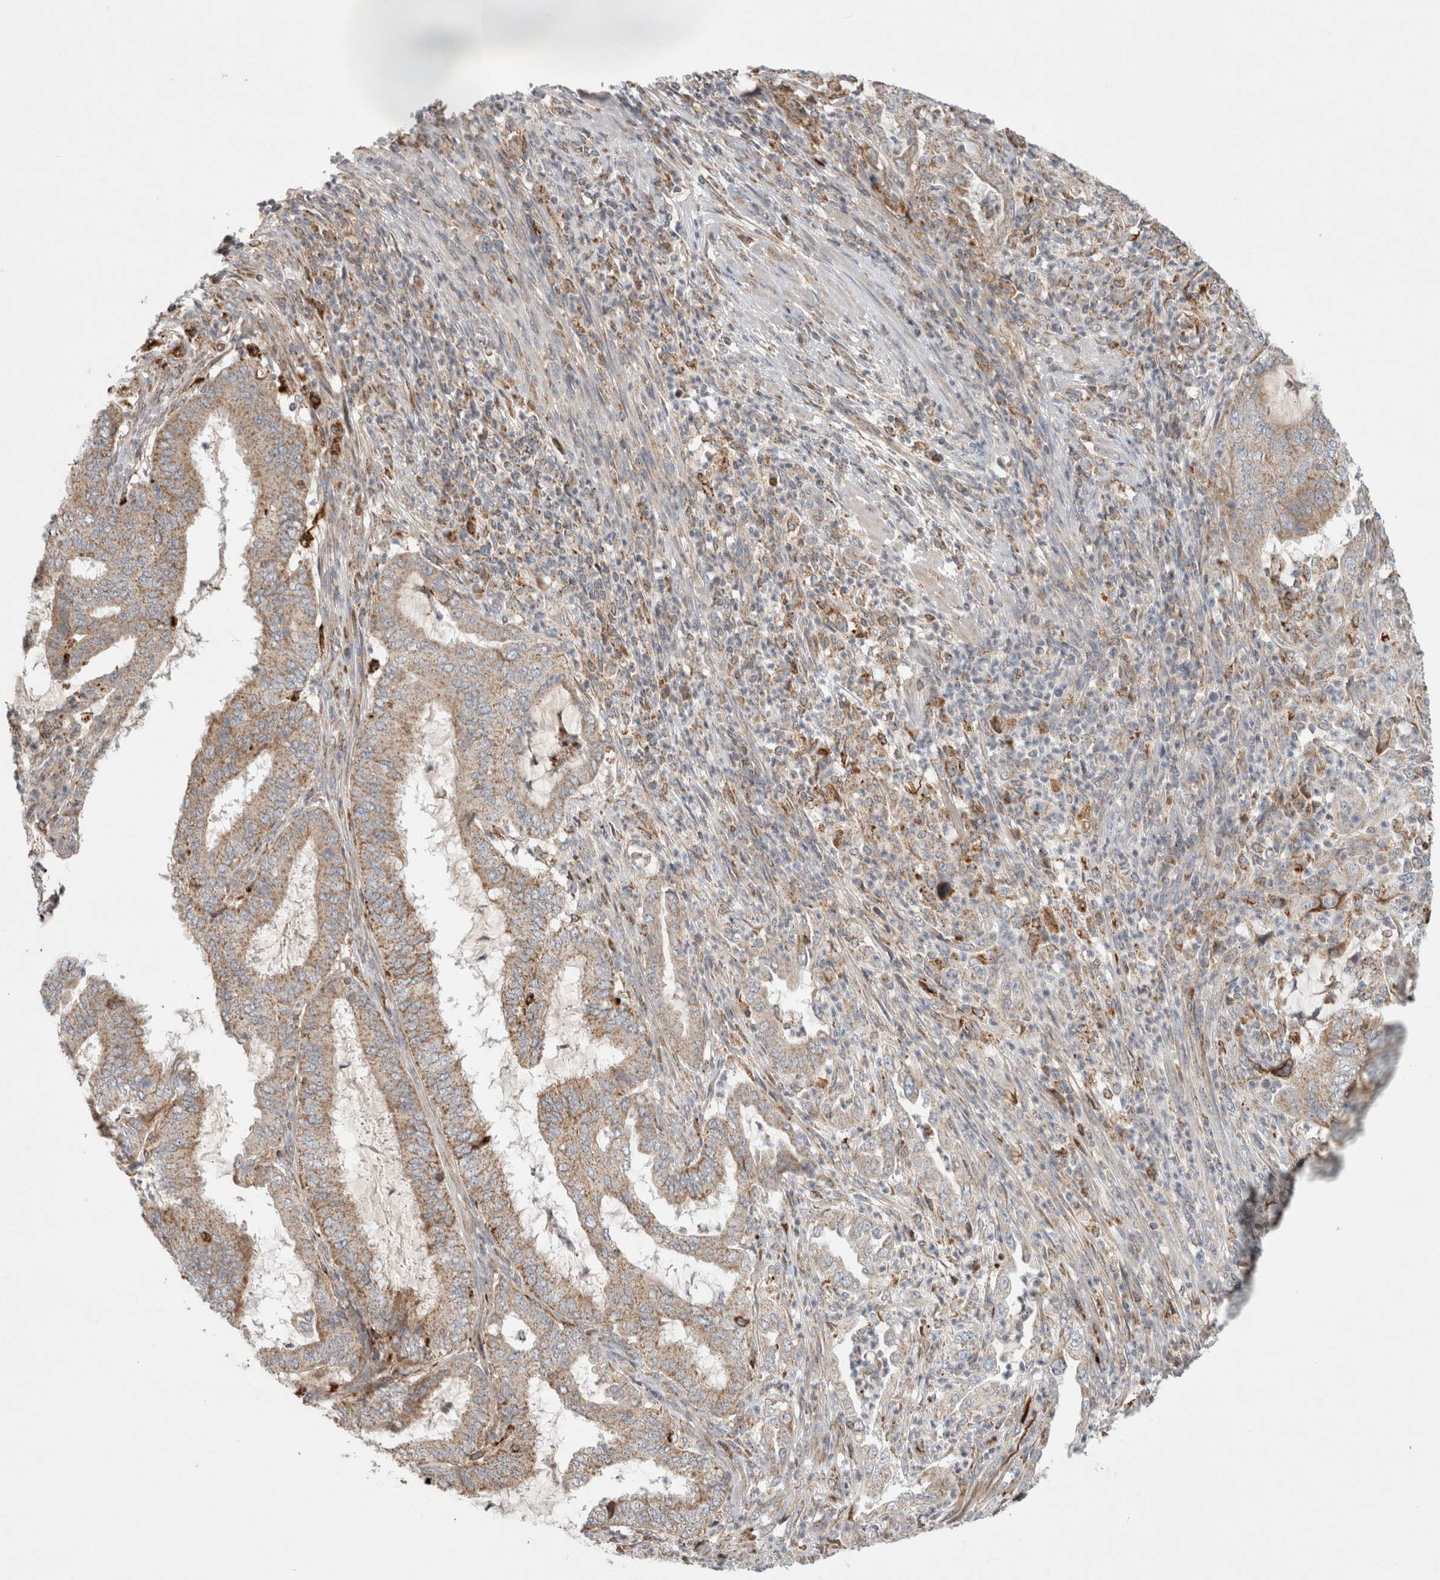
{"staining": {"intensity": "weak", "quantity": ">75%", "location": "cytoplasmic/membranous"}, "tissue": "endometrial cancer", "cell_type": "Tumor cells", "image_type": "cancer", "snomed": [{"axis": "morphology", "description": "Adenocarcinoma, NOS"}, {"axis": "topography", "description": "Endometrium"}], "caption": "Tumor cells demonstrate weak cytoplasmic/membranous expression in about >75% of cells in endometrial adenocarcinoma. The staining was performed using DAB (3,3'-diaminobenzidine), with brown indicating positive protein expression. Nuclei are stained blue with hematoxylin.", "gene": "HROB", "patient": {"sex": "female", "age": 49}}